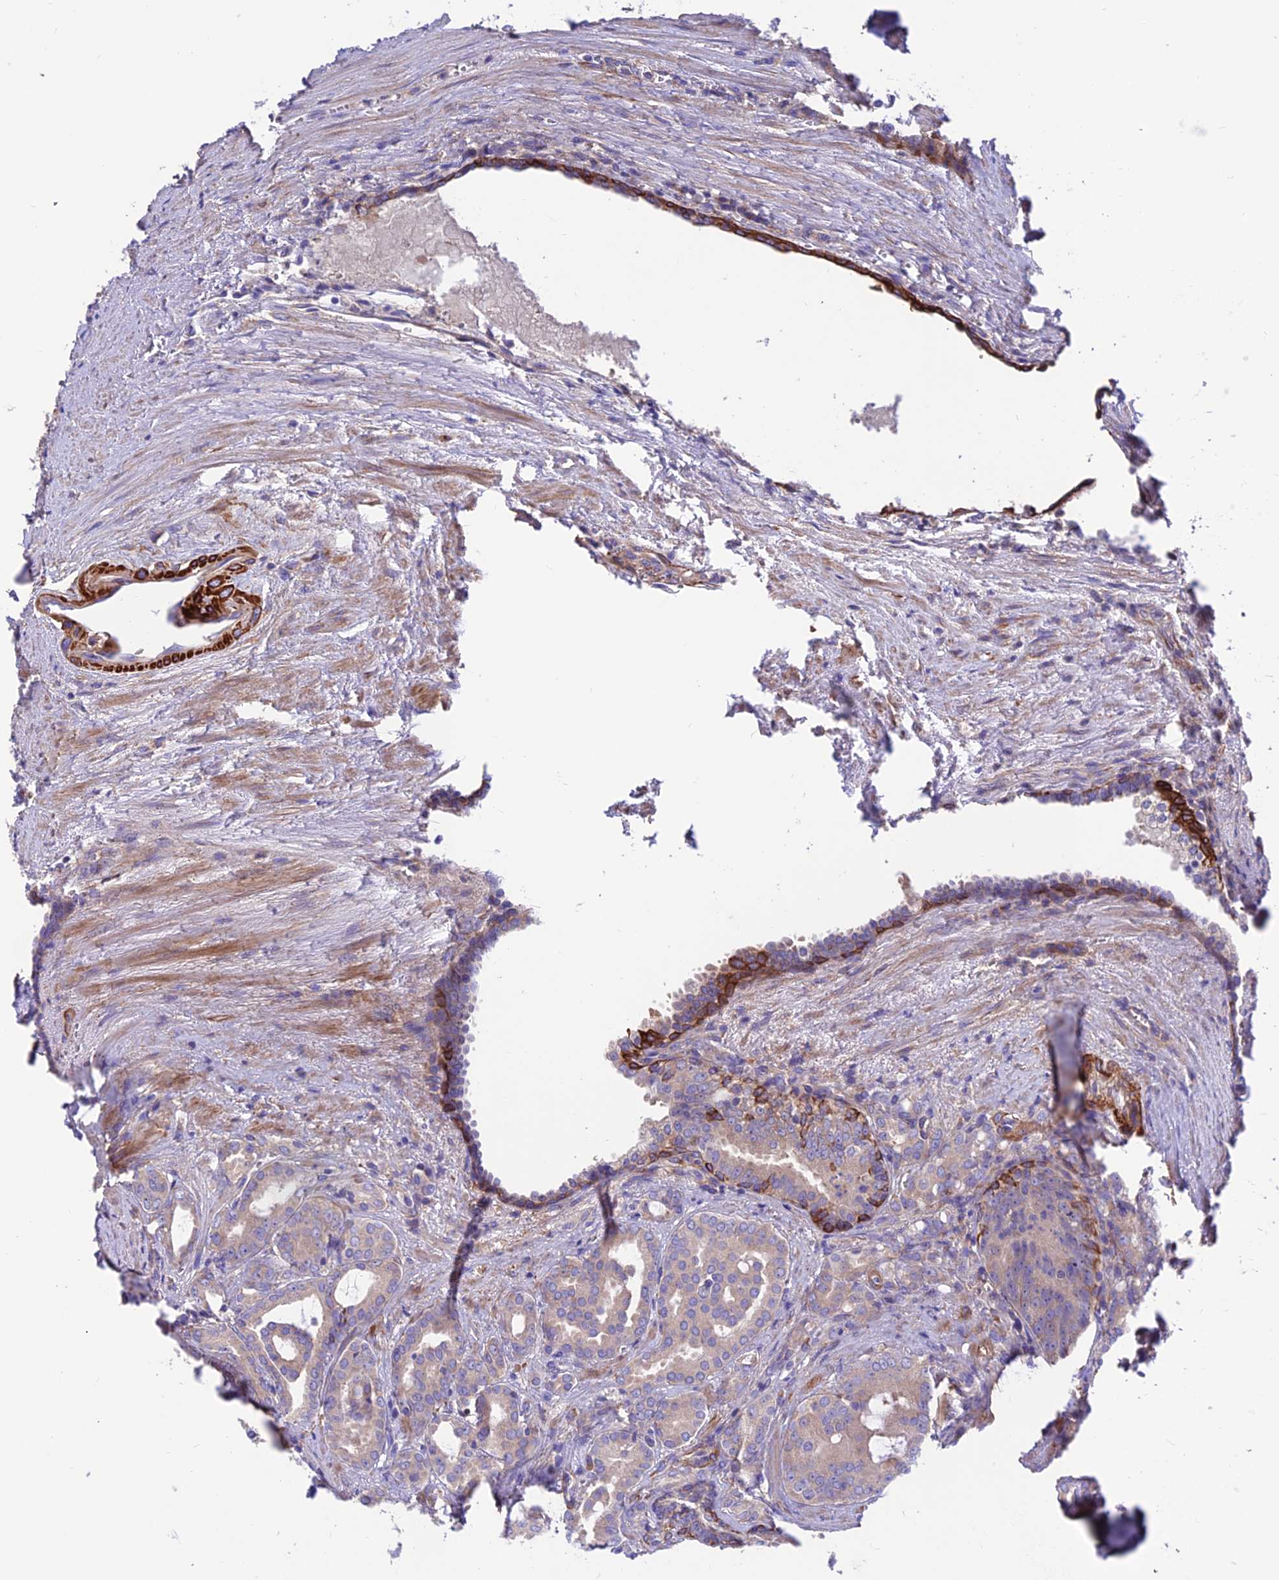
{"staining": {"intensity": "weak", "quantity": ">75%", "location": "cytoplasmic/membranous"}, "tissue": "prostate cancer", "cell_type": "Tumor cells", "image_type": "cancer", "snomed": [{"axis": "morphology", "description": "Adenocarcinoma, High grade"}, {"axis": "topography", "description": "Prostate"}], "caption": "Prostate high-grade adenocarcinoma stained with immunohistochemistry (IHC) reveals weak cytoplasmic/membranous expression in about >75% of tumor cells.", "gene": "VPS16", "patient": {"sex": "male", "age": 72}}